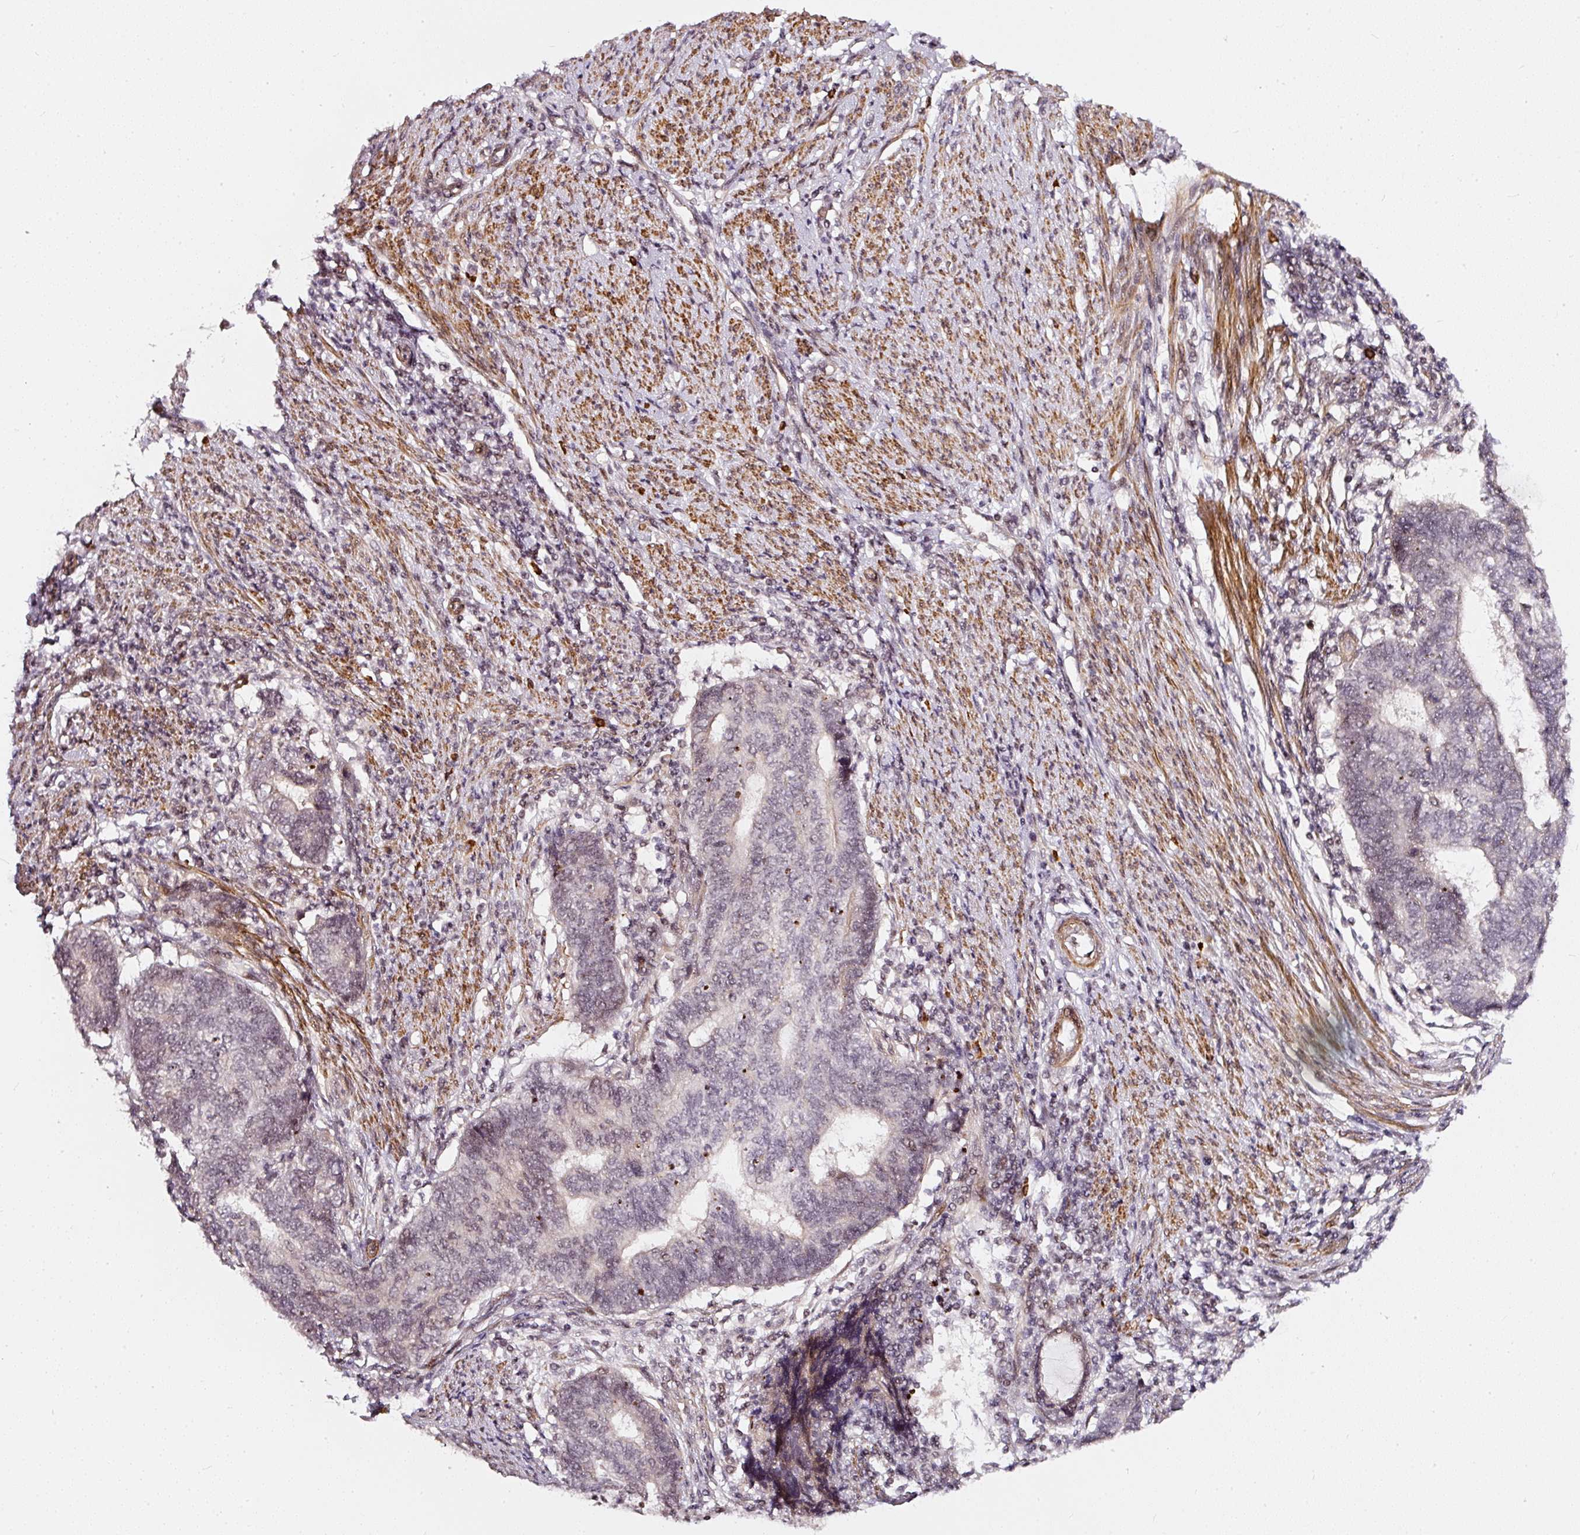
{"staining": {"intensity": "weak", "quantity": "<25%", "location": "nuclear"}, "tissue": "endometrial cancer", "cell_type": "Tumor cells", "image_type": "cancer", "snomed": [{"axis": "morphology", "description": "Adenocarcinoma, NOS"}, {"axis": "topography", "description": "Uterus"}, {"axis": "topography", "description": "Endometrium"}], "caption": "A micrograph of human endometrial adenocarcinoma is negative for staining in tumor cells.", "gene": "MXRA8", "patient": {"sex": "female", "age": 70}}